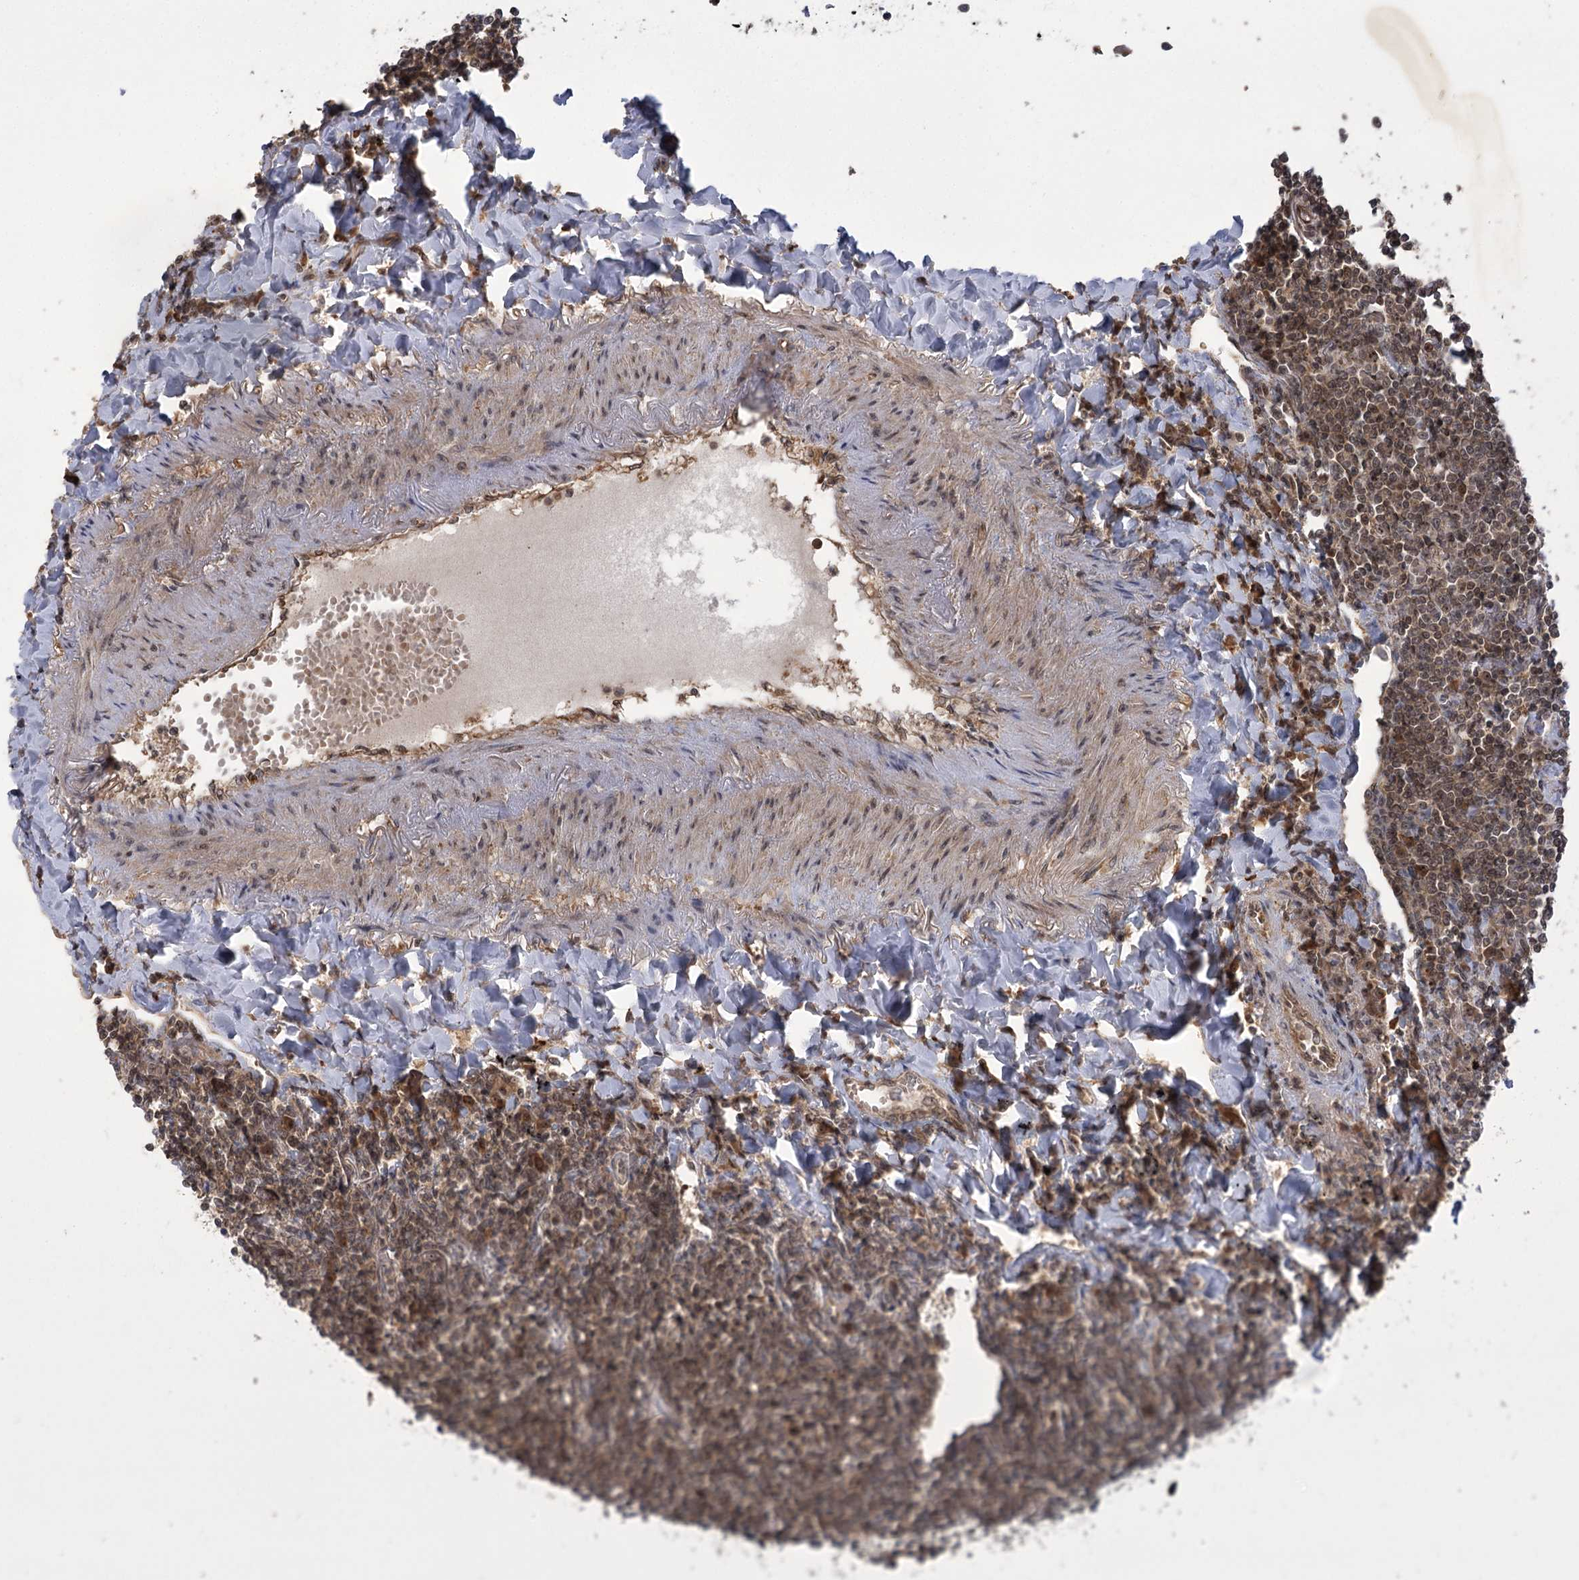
{"staining": {"intensity": "moderate", "quantity": ">75%", "location": "nuclear"}, "tissue": "lymphoma", "cell_type": "Tumor cells", "image_type": "cancer", "snomed": [{"axis": "morphology", "description": "Malignant lymphoma, non-Hodgkin's type, Low grade"}, {"axis": "topography", "description": "Lung"}], "caption": "Protein staining of malignant lymphoma, non-Hodgkin's type (low-grade) tissue reveals moderate nuclear staining in about >75% of tumor cells.", "gene": "SERGEF", "patient": {"sex": "female", "age": 71}}